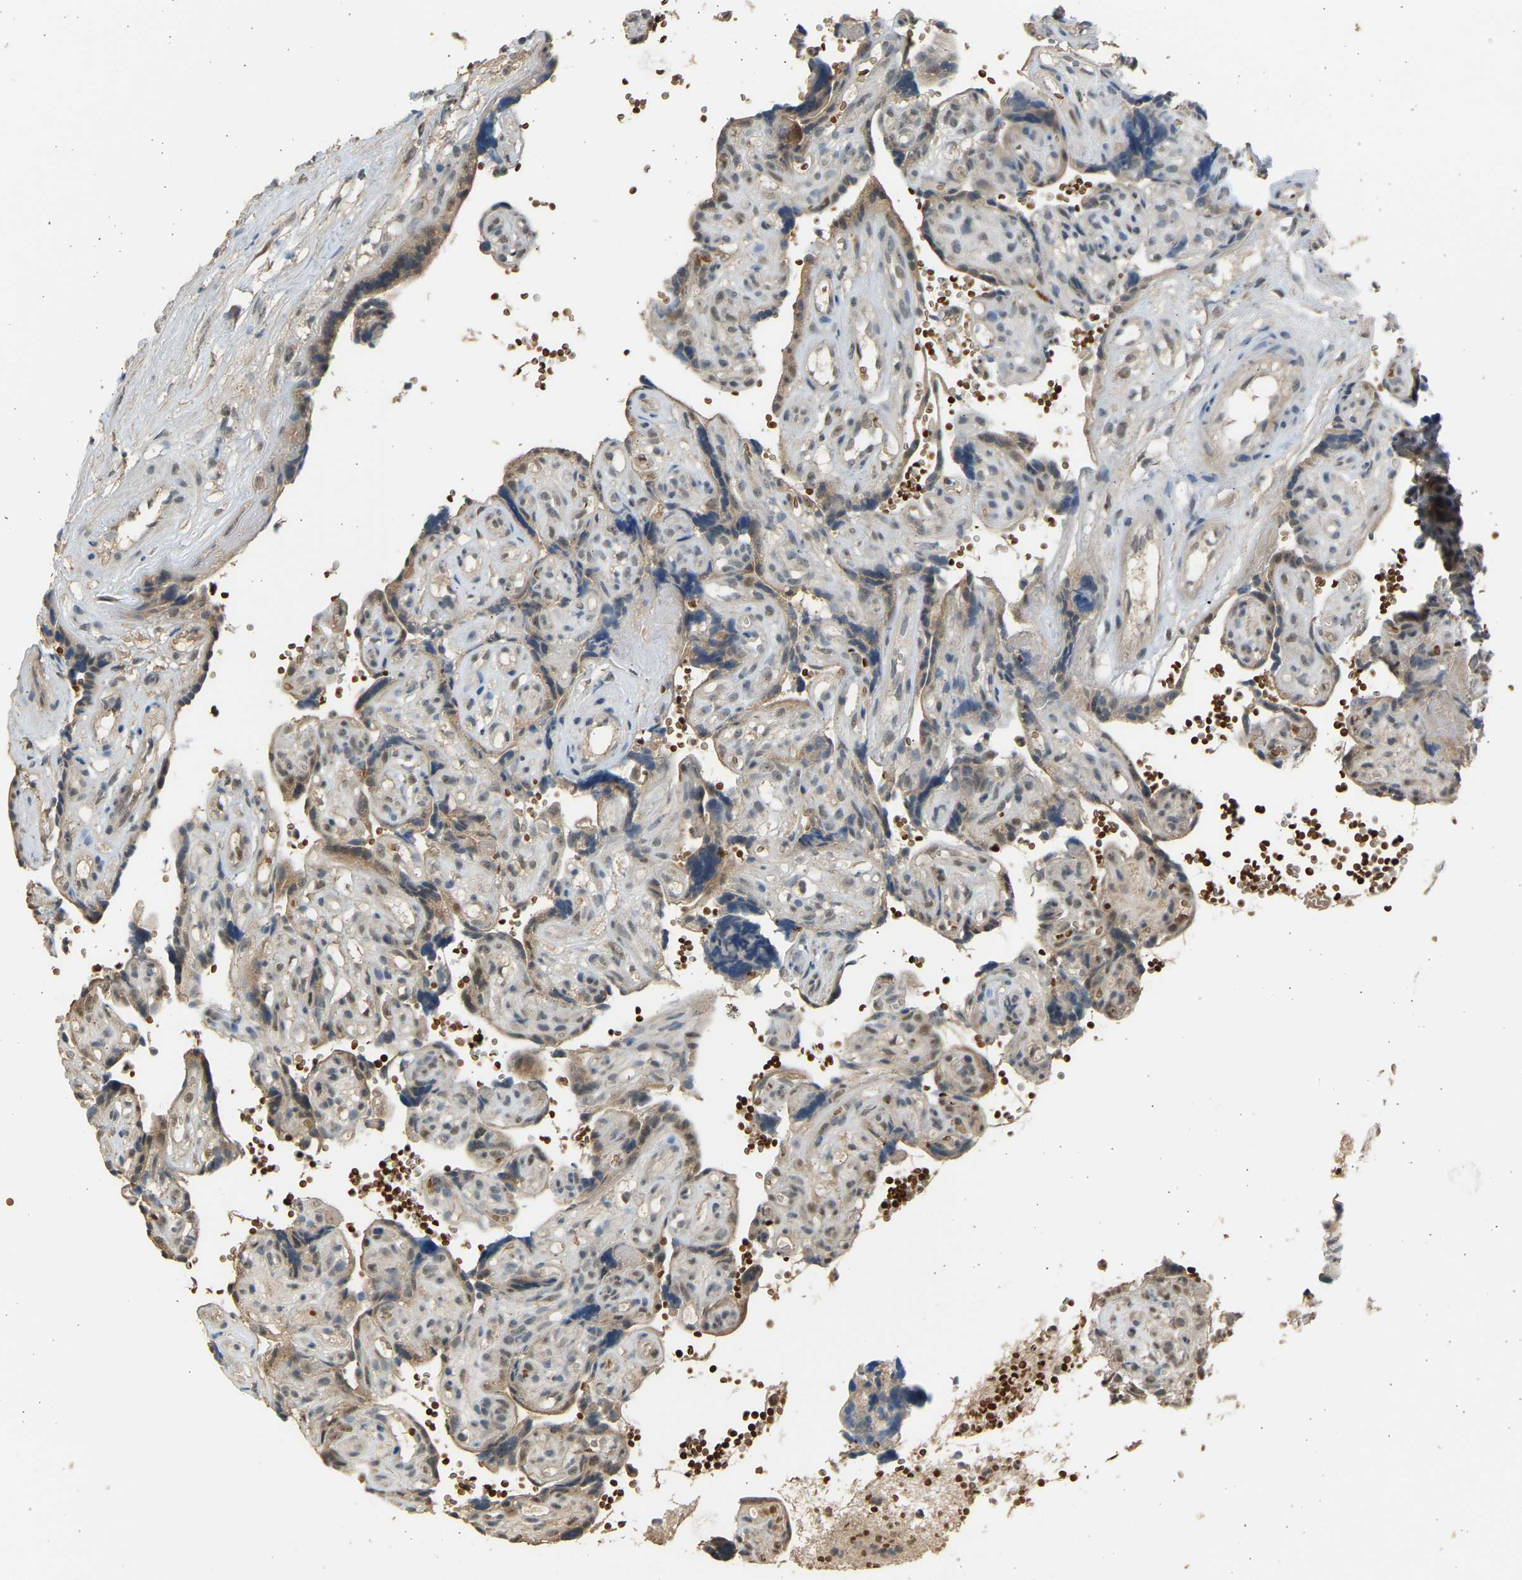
{"staining": {"intensity": "moderate", "quantity": ">75%", "location": "cytoplasmic/membranous,nuclear"}, "tissue": "placenta", "cell_type": "Trophoblastic cells", "image_type": "normal", "snomed": [{"axis": "morphology", "description": "Normal tissue, NOS"}, {"axis": "topography", "description": "Placenta"}], "caption": "IHC staining of benign placenta, which displays medium levels of moderate cytoplasmic/membranous,nuclear positivity in approximately >75% of trophoblastic cells indicating moderate cytoplasmic/membranous,nuclear protein expression. The staining was performed using DAB (3,3'-diaminobenzidine) (brown) for protein detection and nuclei were counterstained in hematoxylin (blue).", "gene": "BIRC2", "patient": {"sex": "female", "age": 30}}